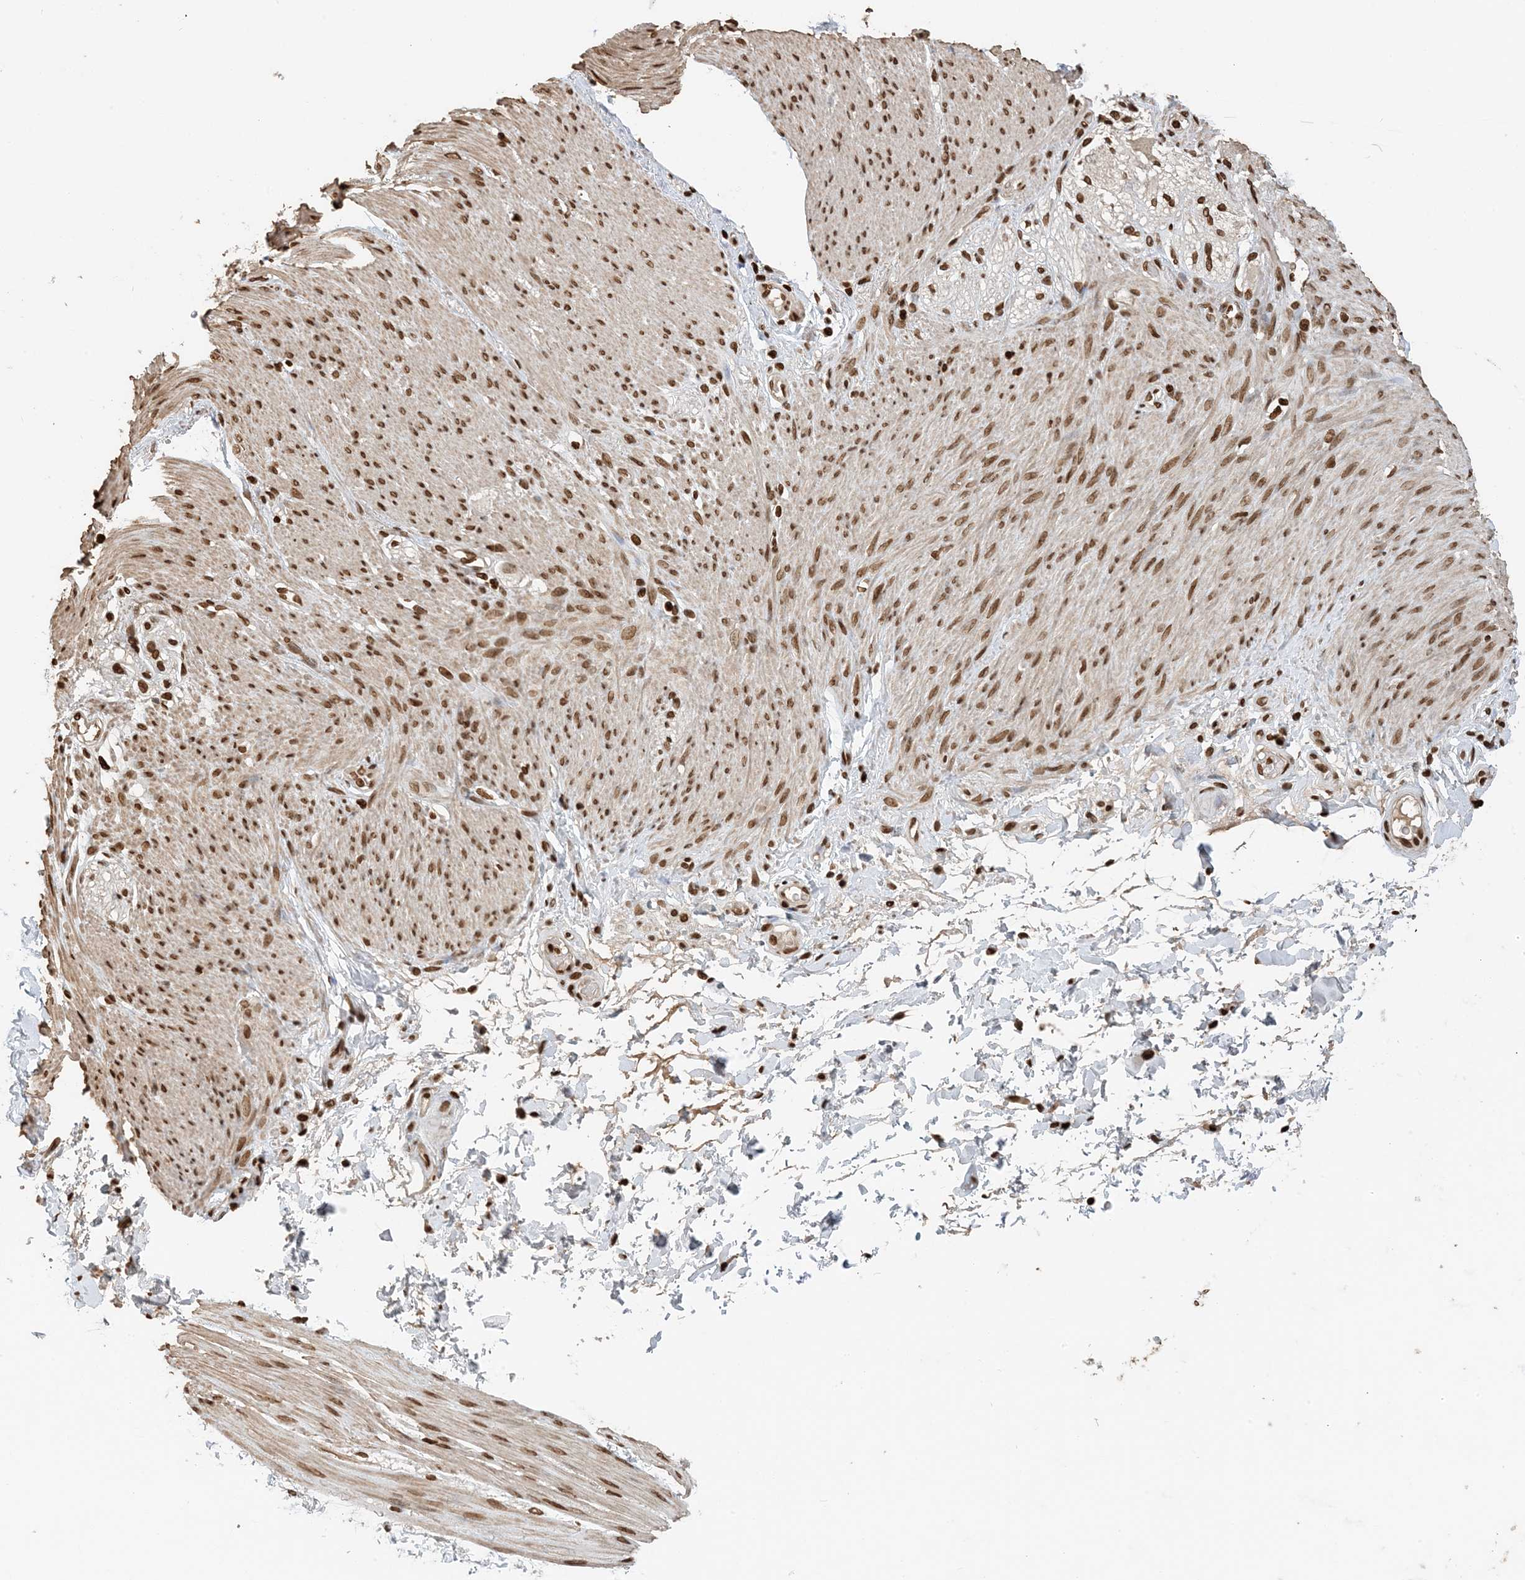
{"staining": {"intensity": "strong", "quantity": ">75%", "location": "nuclear"}, "tissue": "adipose tissue", "cell_type": "Adipocytes", "image_type": "normal", "snomed": [{"axis": "morphology", "description": "Normal tissue, NOS"}, {"axis": "topography", "description": "Colon"}, {"axis": "topography", "description": "Peripheral nerve tissue"}], "caption": "This histopathology image shows immunohistochemistry staining of benign adipose tissue, with high strong nuclear expression in about >75% of adipocytes.", "gene": "H3", "patient": {"sex": "female", "age": 61}}